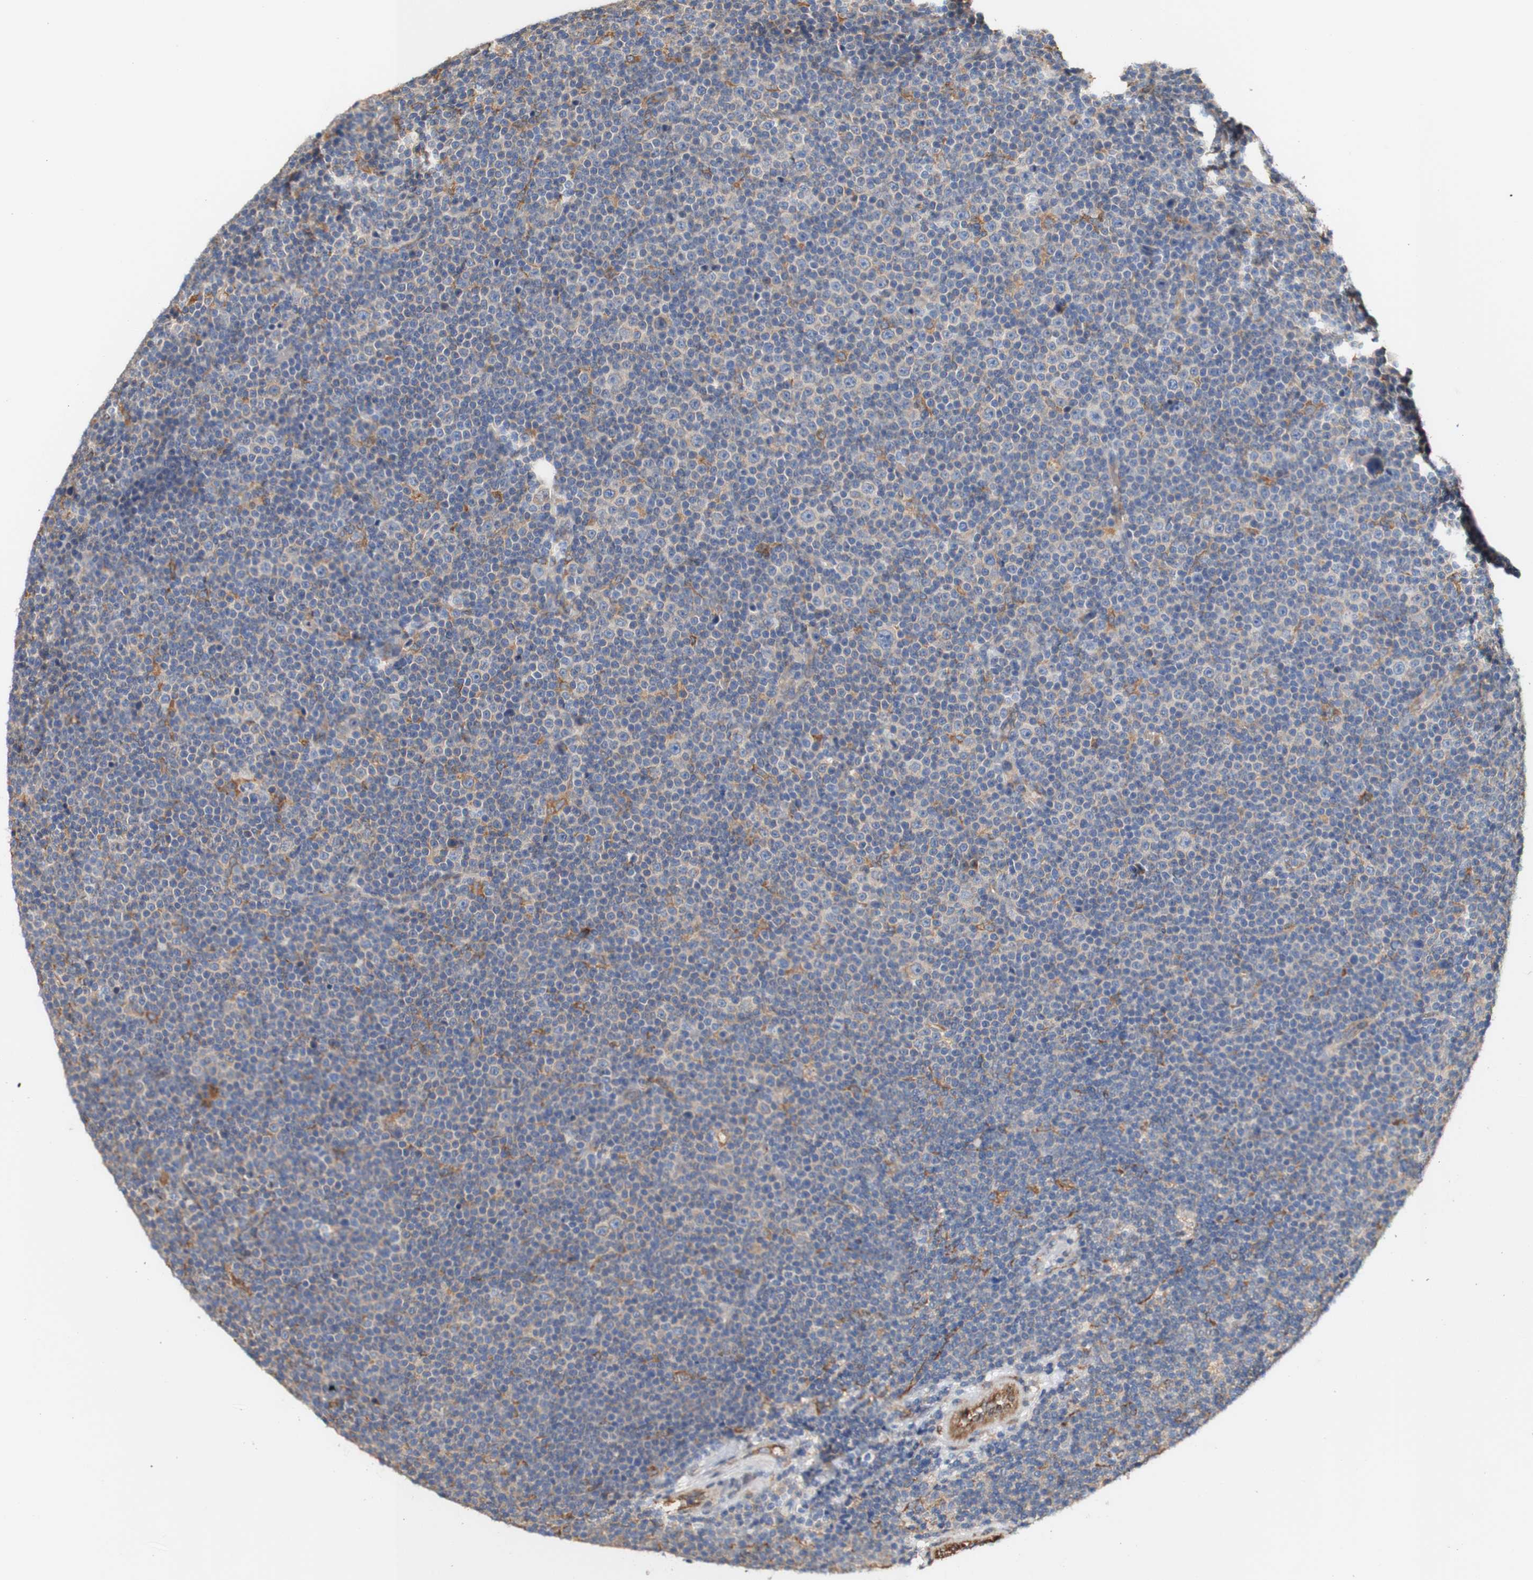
{"staining": {"intensity": "weak", "quantity": "<25%", "location": "cytoplasmic/membranous"}, "tissue": "lymphoma", "cell_type": "Tumor cells", "image_type": "cancer", "snomed": [{"axis": "morphology", "description": "Malignant lymphoma, non-Hodgkin's type, Low grade"}, {"axis": "topography", "description": "Lymph node"}], "caption": "The micrograph demonstrates no significant positivity in tumor cells of low-grade malignant lymphoma, non-Hodgkin's type.", "gene": "EIF2AK4", "patient": {"sex": "female", "age": 67}}